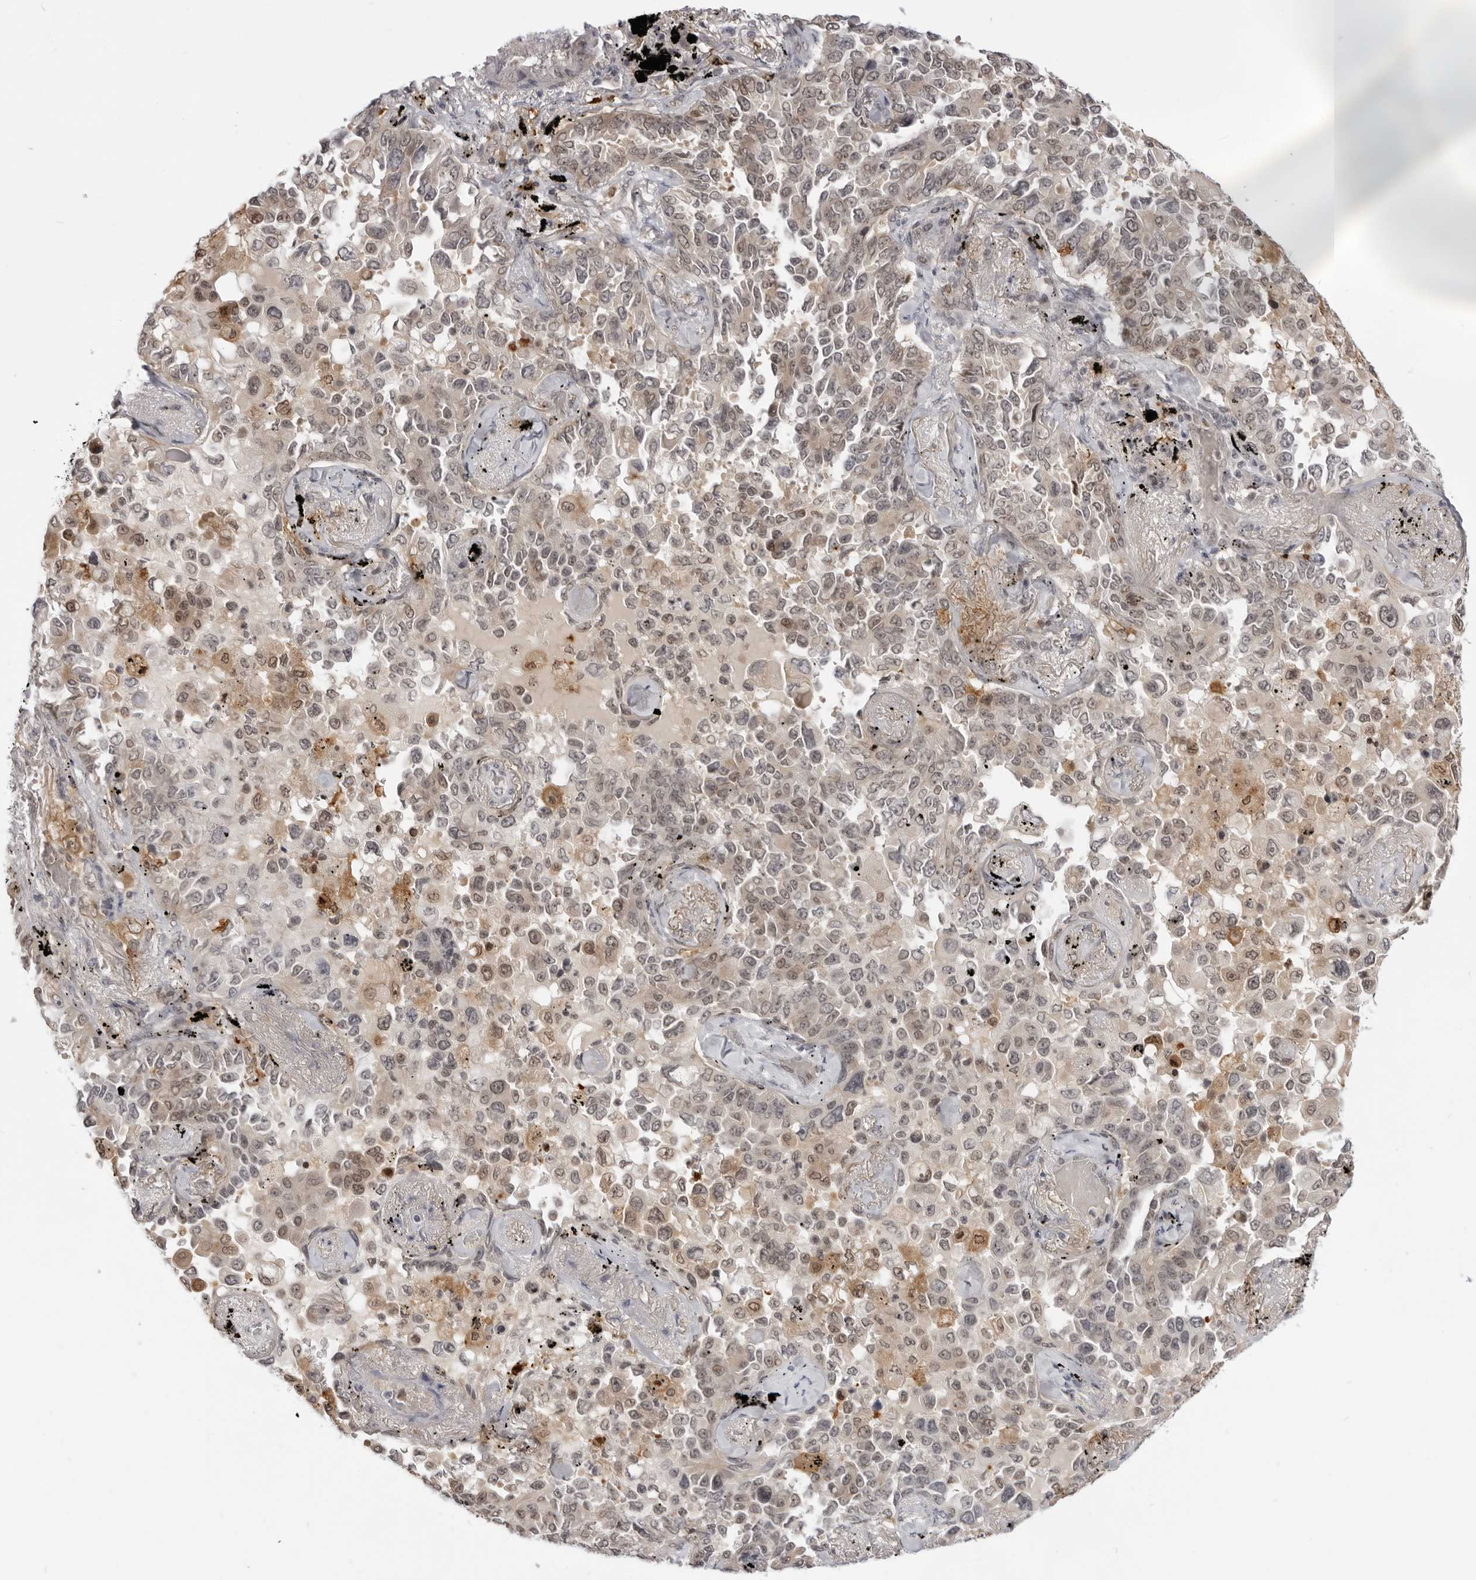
{"staining": {"intensity": "moderate", "quantity": ">75%", "location": "nuclear"}, "tissue": "lung cancer", "cell_type": "Tumor cells", "image_type": "cancer", "snomed": [{"axis": "morphology", "description": "Adenocarcinoma, NOS"}, {"axis": "topography", "description": "Lung"}], "caption": "Lung cancer was stained to show a protein in brown. There is medium levels of moderate nuclear expression in approximately >75% of tumor cells. (IHC, brightfield microscopy, high magnification).", "gene": "SRGAP2", "patient": {"sex": "female", "age": 67}}